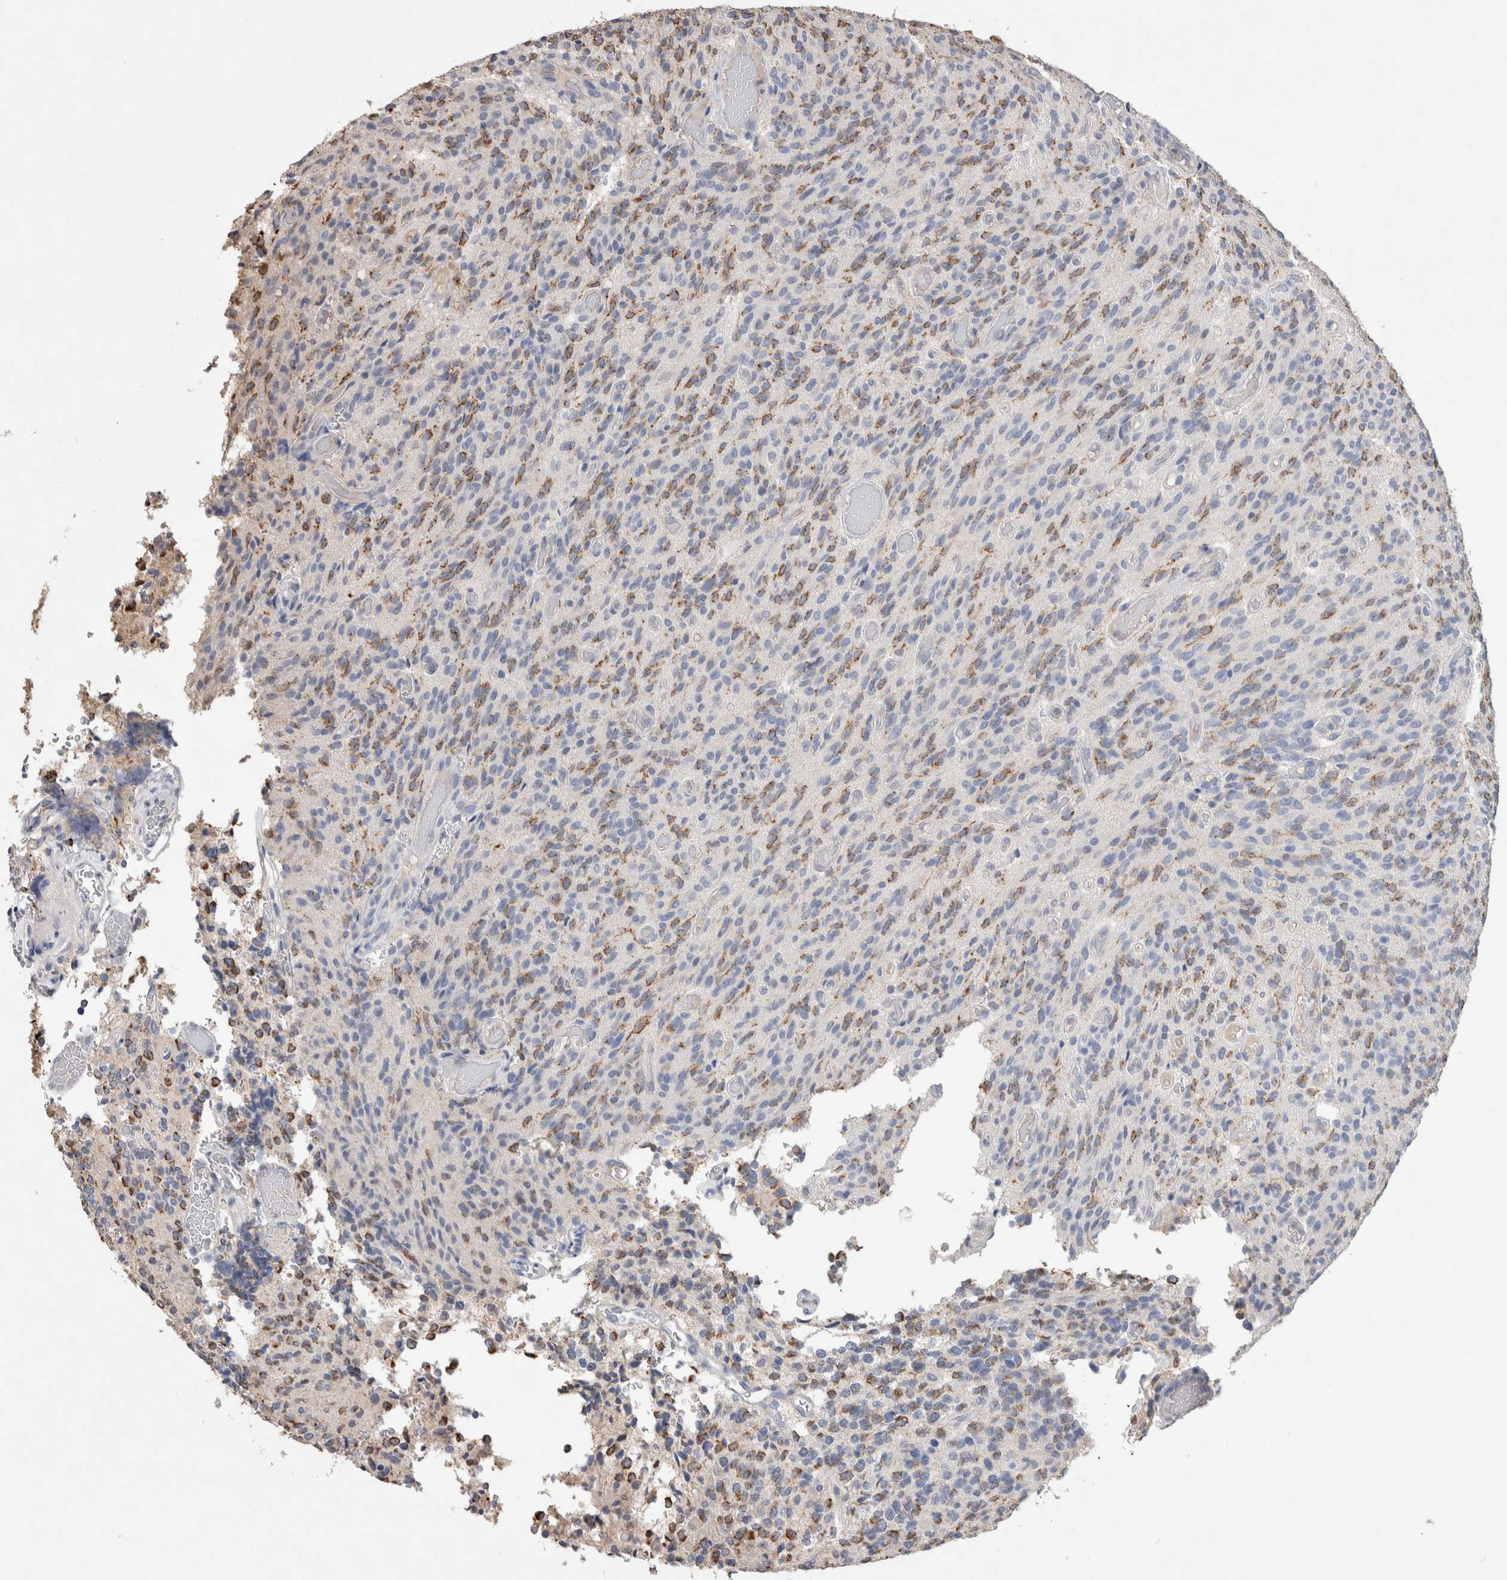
{"staining": {"intensity": "moderate", "quantity": "25%-75%", "location": "cytoplasmic/membranous"}, "tissue": "glioma", "cell_type": "Tumor cells", "image_type": "cancer", "snomed": [{"axis": "morphology", "description": "Glioma, malignant, High grade"}, {"axis": "topography", "description": "Brain"}], "caption": "A brown stain labels moderate cytoplasmic/membranous staining of a protein in human glioma tumor cells.", "gene": "FABP7", "patient": {"sex": "male", "age": 34}}